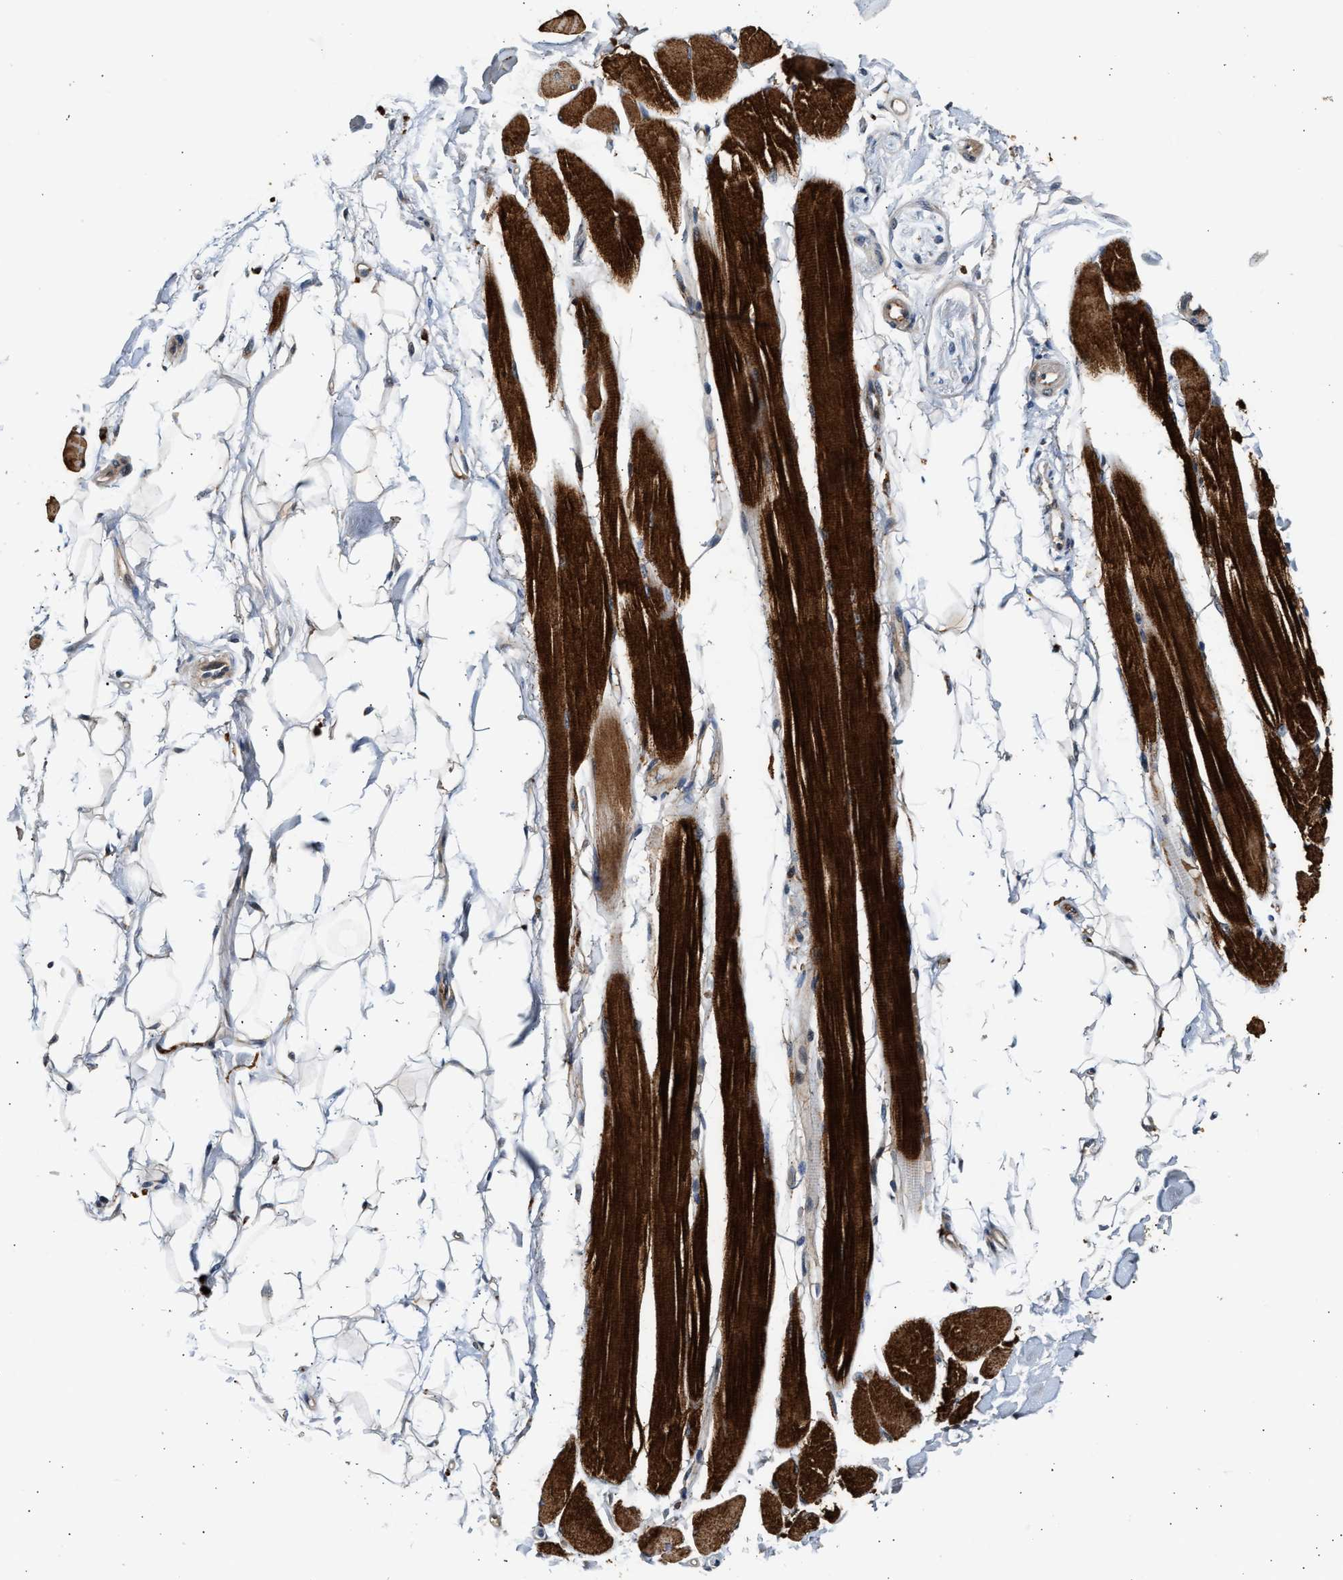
{"staining": {"intensity": "strong", "quantity": ">75%", "location": "cytoplasmic/membranous"}, "tissue": "skeletal muscle", "cell_type": "Myocytes", "image_type": "normal", "snomed": [{"axis": "morphology", "description": "Normal tissue, NOS"}, {"axis": "topography", "description": "Skeletal muscle"}, {"axis": "topography", "description": "Peripheral nerve tissue"}], "caption": "Unremarkable skeletal muscle shows strong cytoplasmic/membranous staining in about >75% of myocytes, visualized by immunohistochemistry.", "gene": "PLD3", "patient": {"sex": "female", "age": 84}}